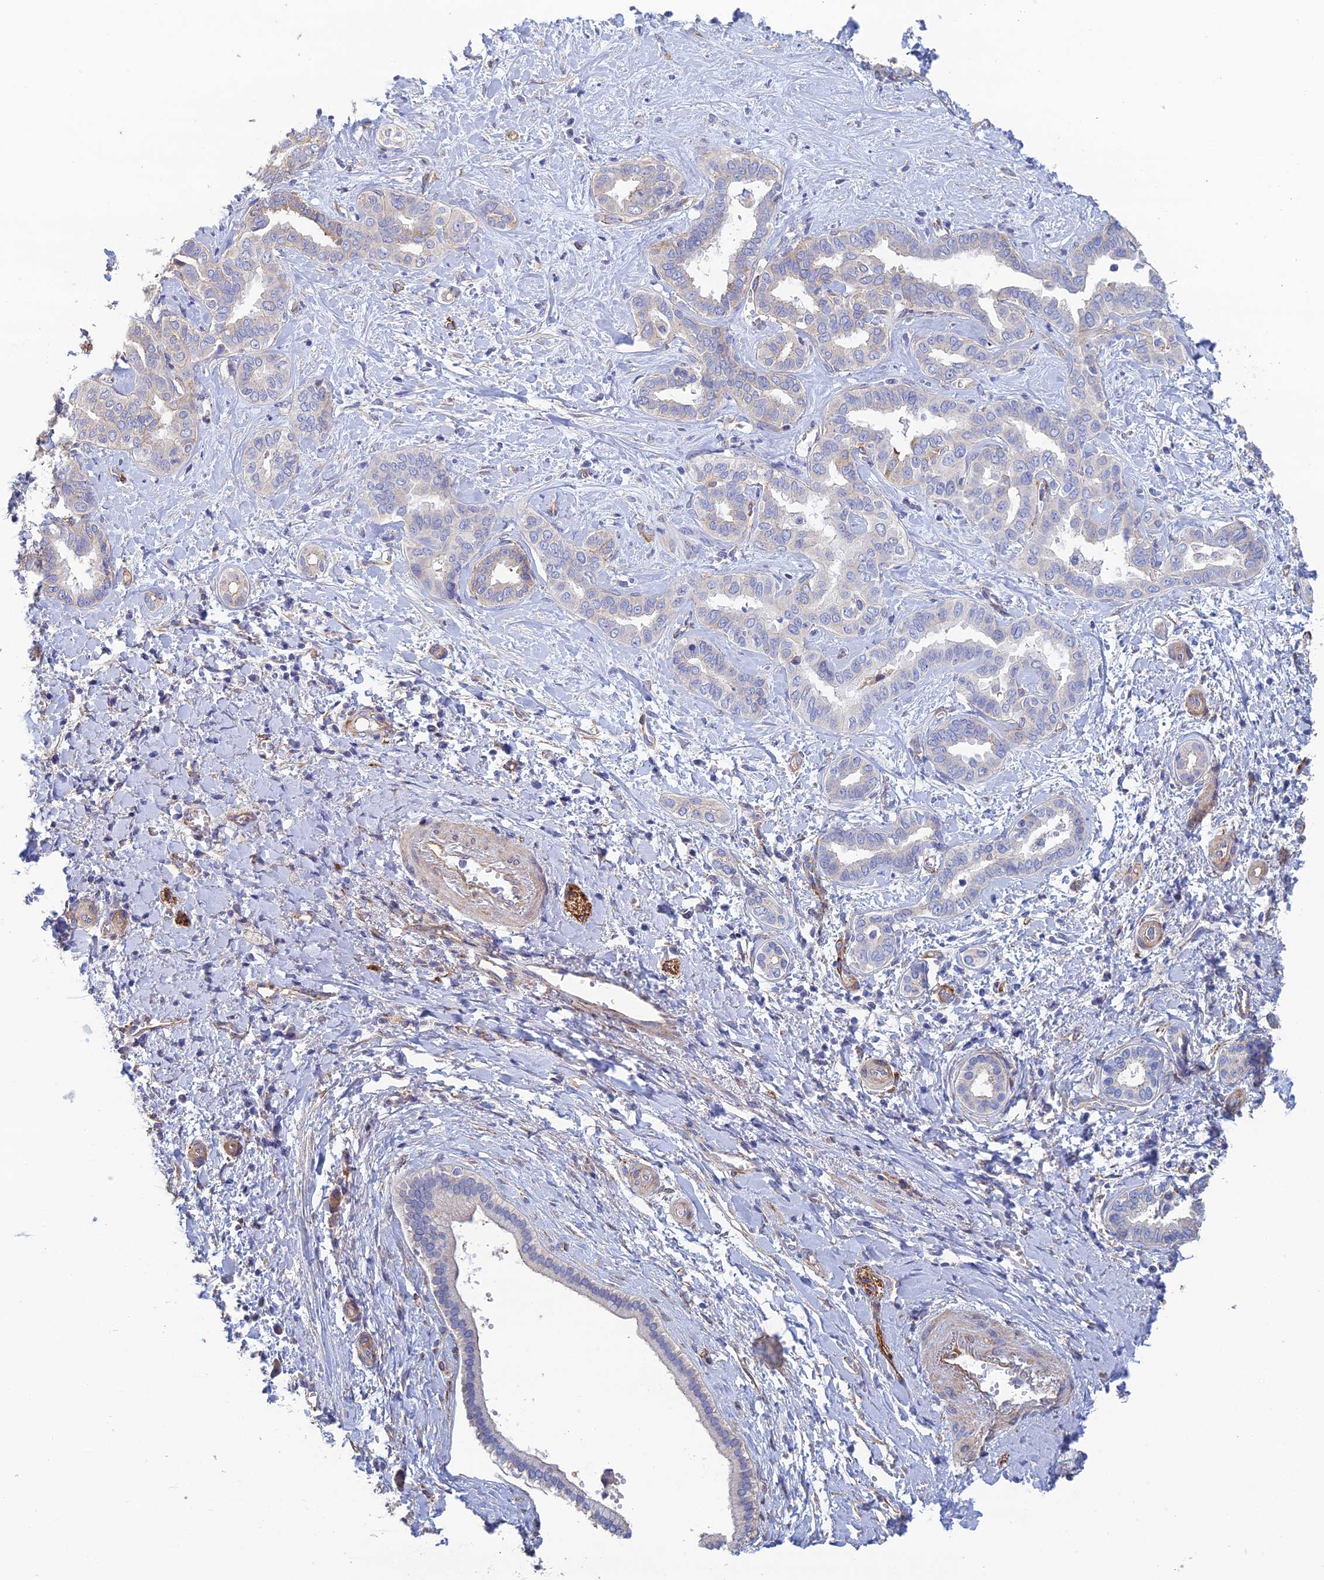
{"staining": {"intensity": "moderate", "quantity": "<25%", "location": "cytoplasmic/membranous"}, "tissue": "liver cancer", "cell_type": "Tumor cells", "image_type": "cancer", "snomed": [{"axis": "morphology", "description": "Cholangiocarcinoma"}, {"axis": "topography", "description": "Liver"}], "caption": "Liver cancer stained with a brown dye exhibits moderate cytoplasmic/membranous positive staining in approximately <25% of tumor cells.", "gene": "PCDHA5", "patient": {"sex": "female", "age": 77}}